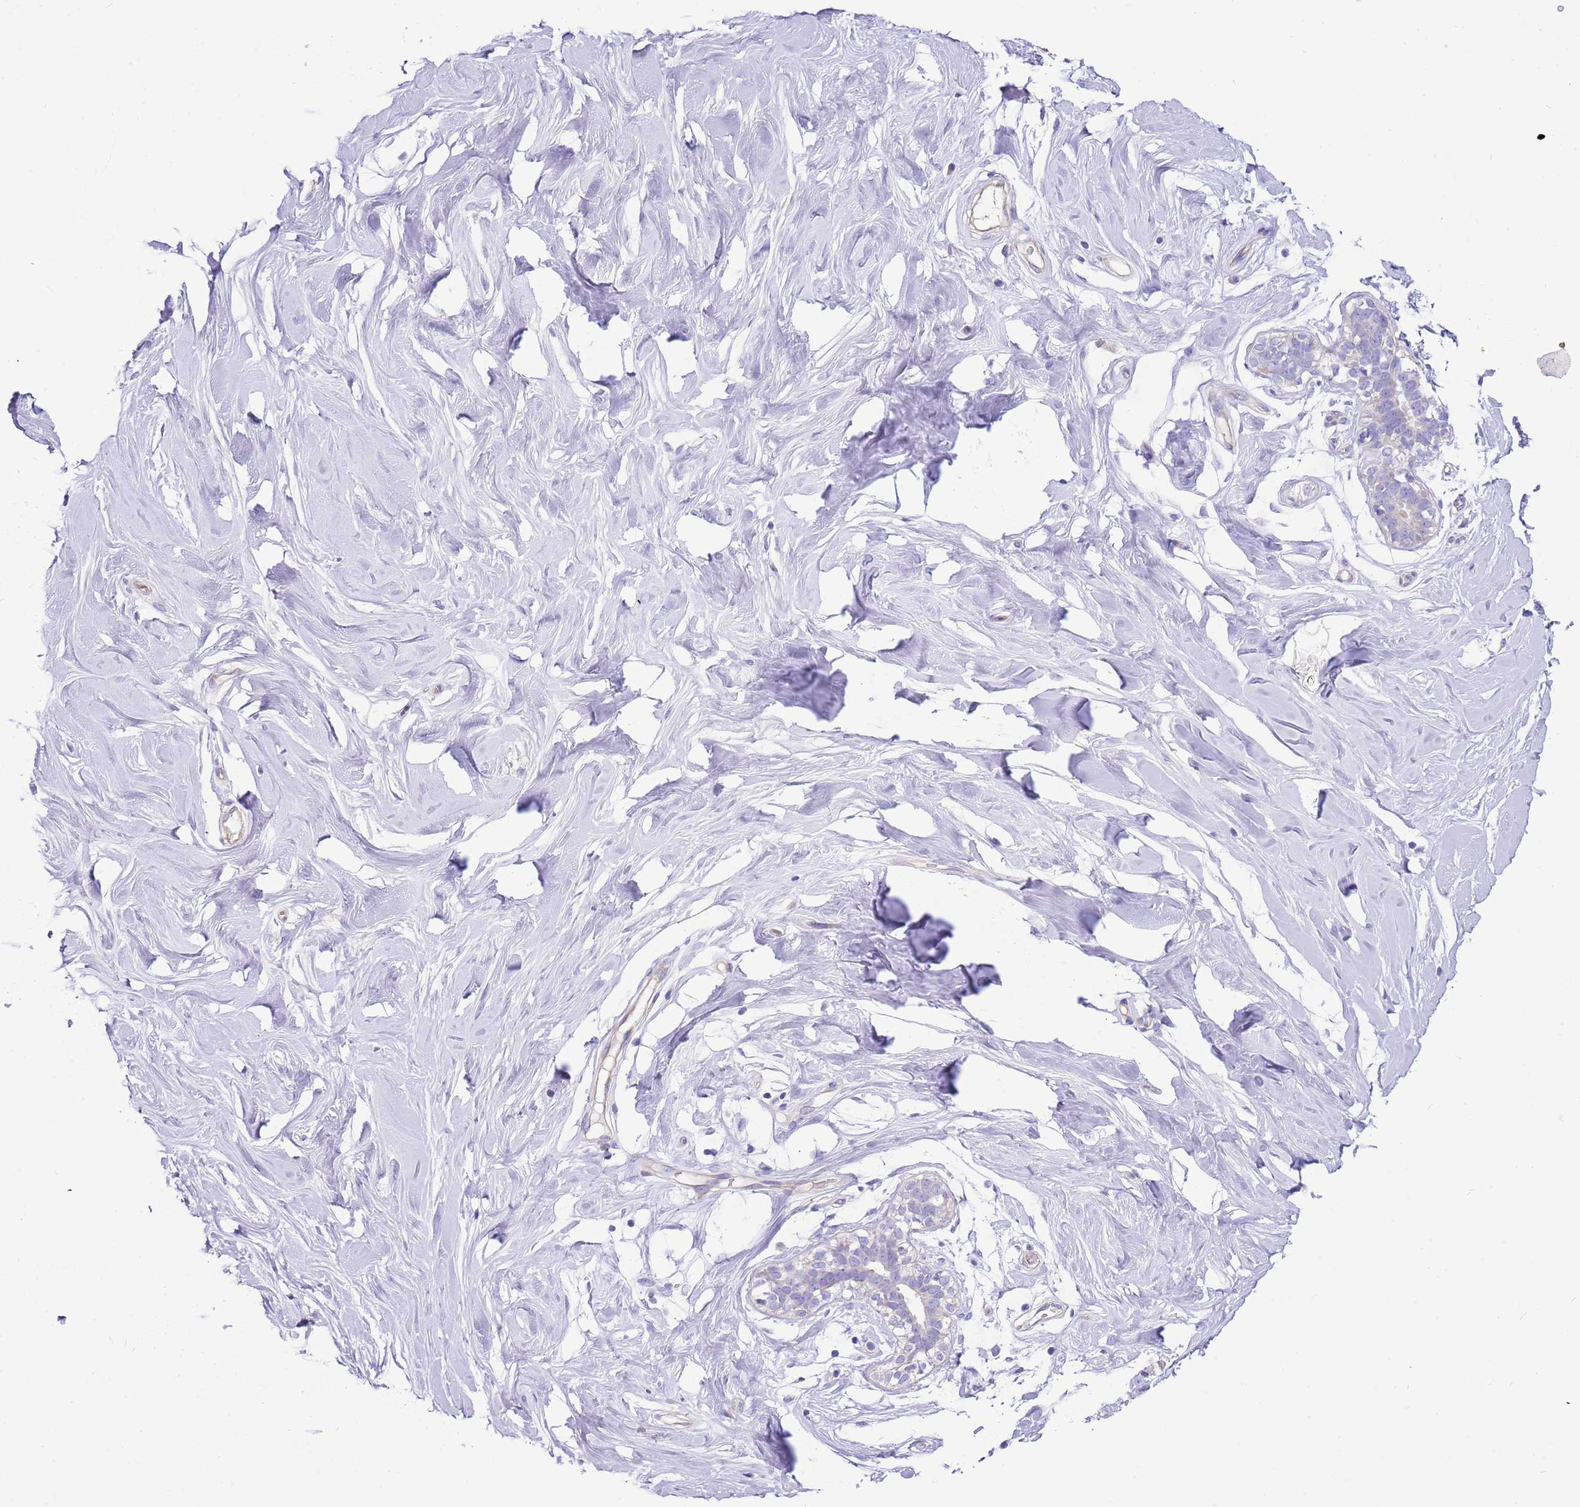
{"staining": {"intensity": "negative", "quantity": "none", "location": "none"}, "tissue": "adipose tissue", "cell_type": "Adipocytes", "image_type": "normal", "snomed": [{"axis": "morphology", "description": "Normal tissue, NOS"}, {"axis": "topography", "description": "Breast"}], "caption": "Immunohistochemistry (IHC) image of normal adipose tissue stained for a protein (brown), which exhibits no expression in adipocytes.", "gene": "SERINC3", "patient": {"sex": "female", "age": 26}}